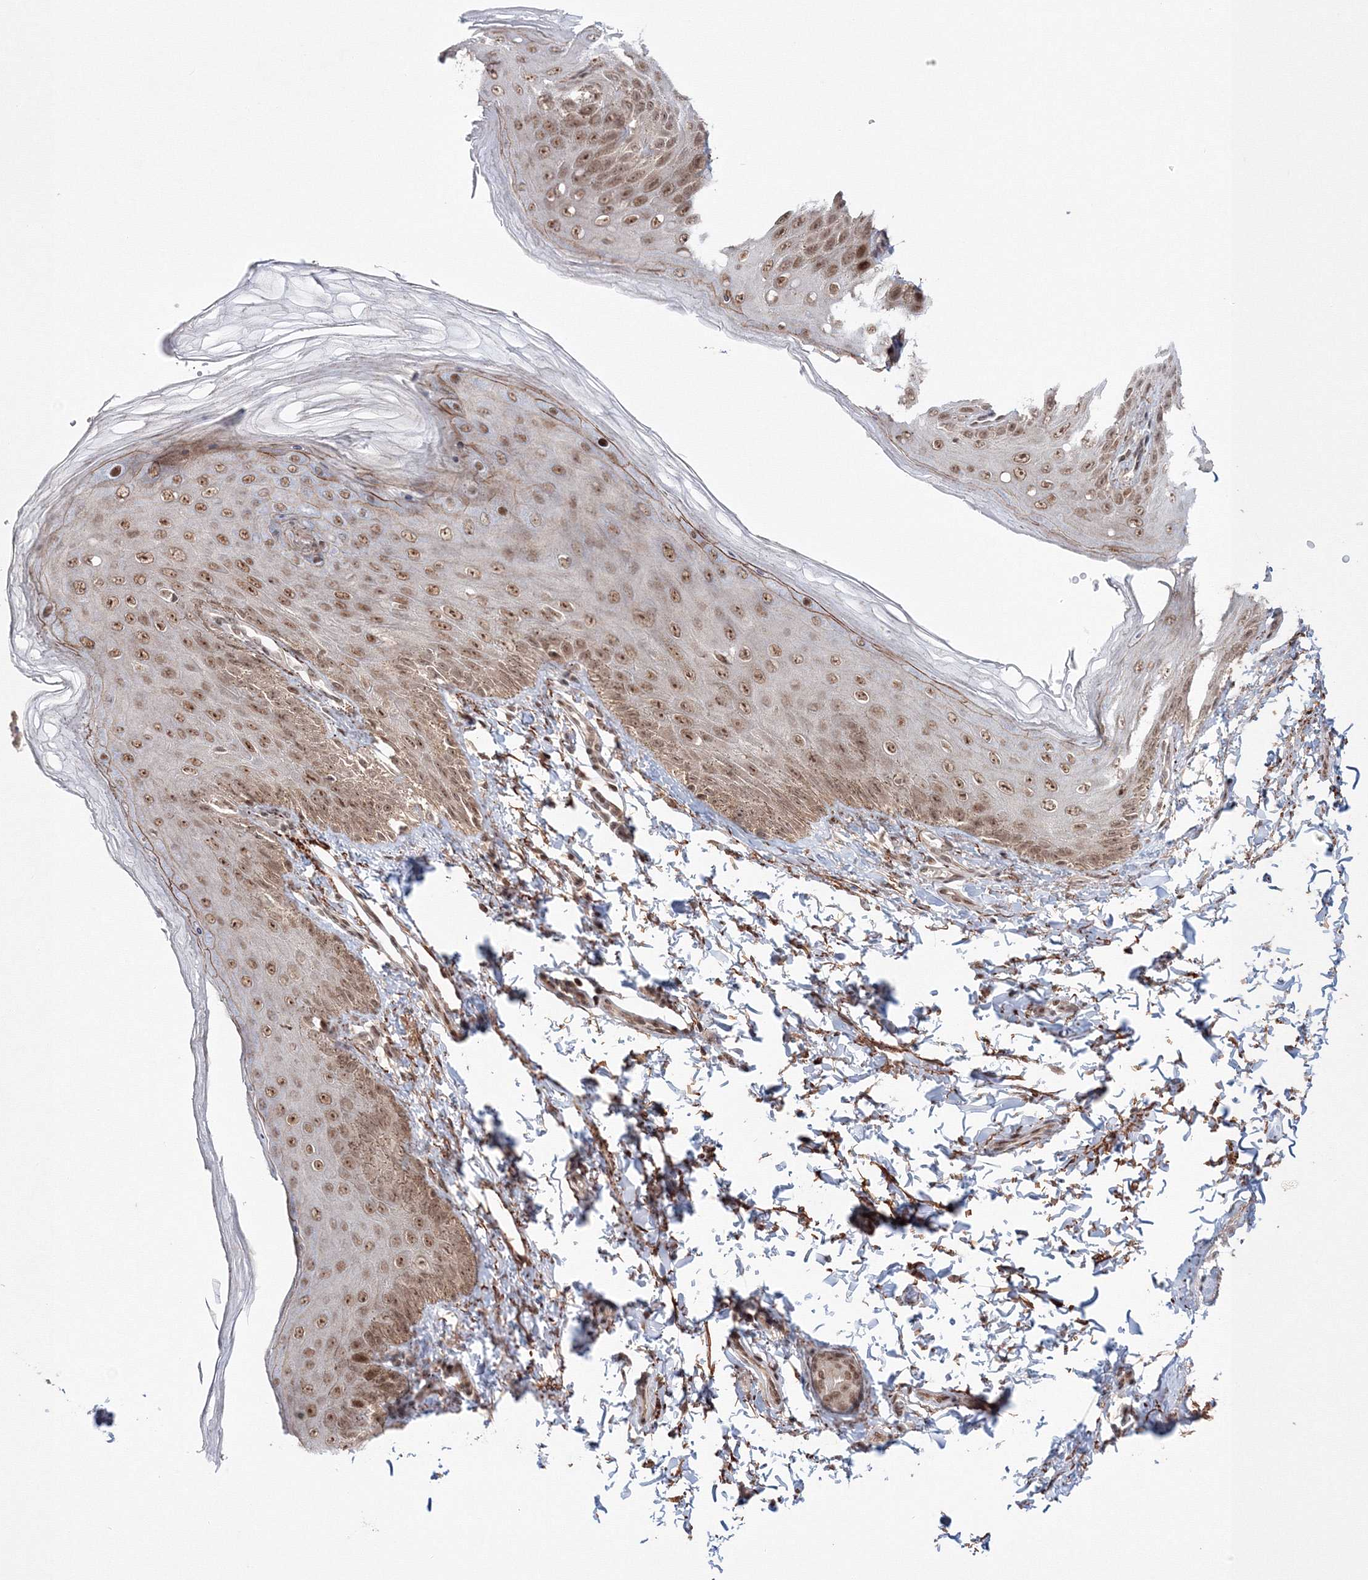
{"staining": {"intensity": "moderate", "quantity": ">75%", "location": "nuclear"}, "tissue": "skin", "cell_type": "Epidermal cells", "image_type": "normal", "snomed": [{"axis": "morphology", "description": "Normal tissue, NOS"}, {"axis": "topography", "description": "Anal"}], "caption": "Approximately >75% of epidermal cells in normal skin exhibit moderate nuclear protein expression as visualized by brown immunohistochemical staining.", "gene": "NOA1", "patient": {"sex": "male", "age": 44}}